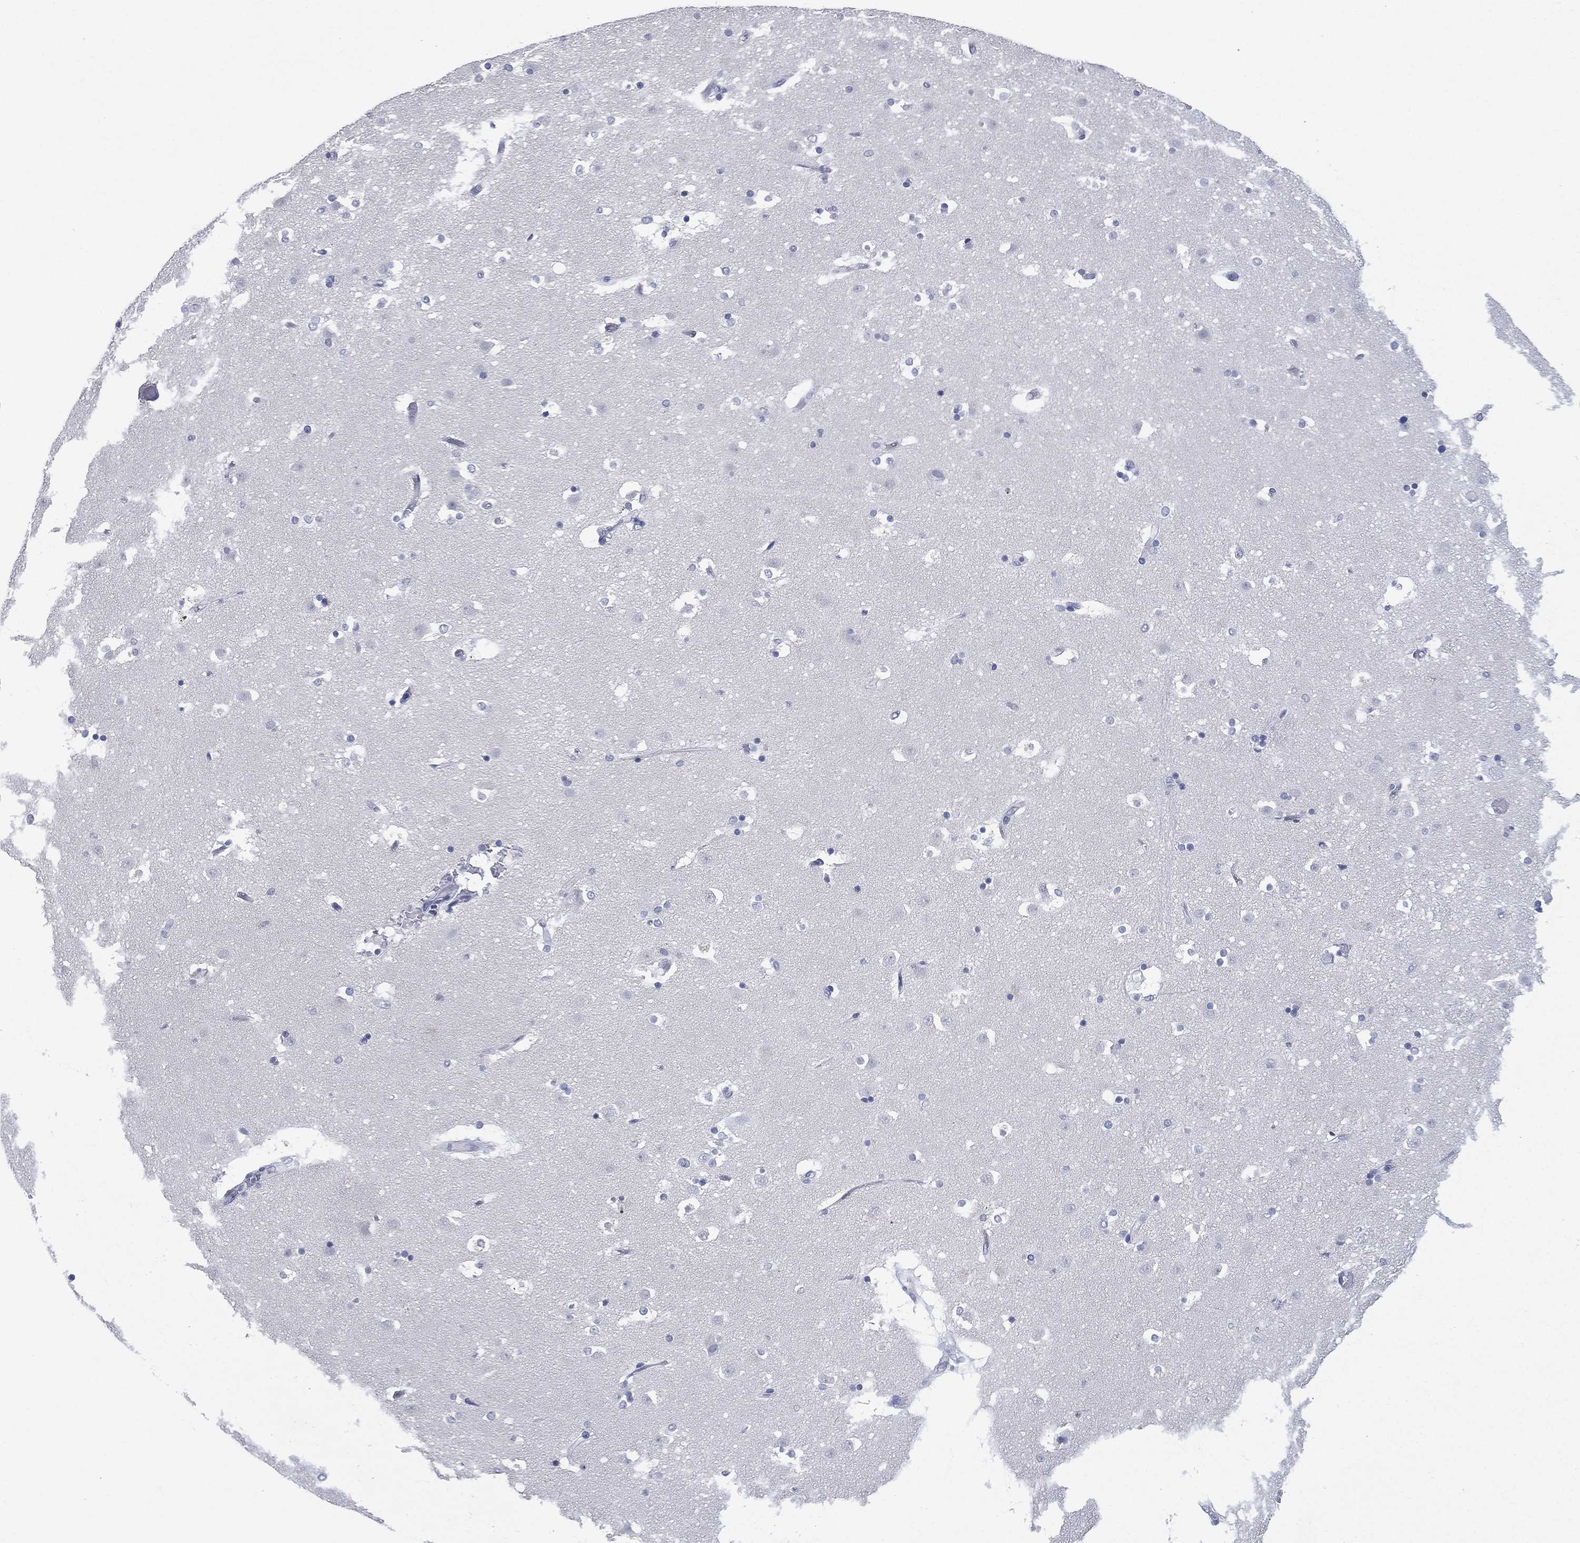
{"staining": {"intensity": "negative", "quantity": "none", "location": "none"}, "tissue": "caudate", "cell_type": "Glial cells", "image_type": "normal", "snomed": [{"axis": "morphology", "description": "Normal tissue, NOS"}, {"axis": "topography", "description": "Lateral ventricle wall"}], "caption": "A micrograph of caudate stained for a protein reveals no brown staining in glial cells. Brightfield microscopy of IHC stained with DAB (3,3'-diaminobenzidine) (brown) and hematoxylin (blue), captured at high magnification.", "gene": "KRT35", "patient": {"sex": "male", "age": 51}}